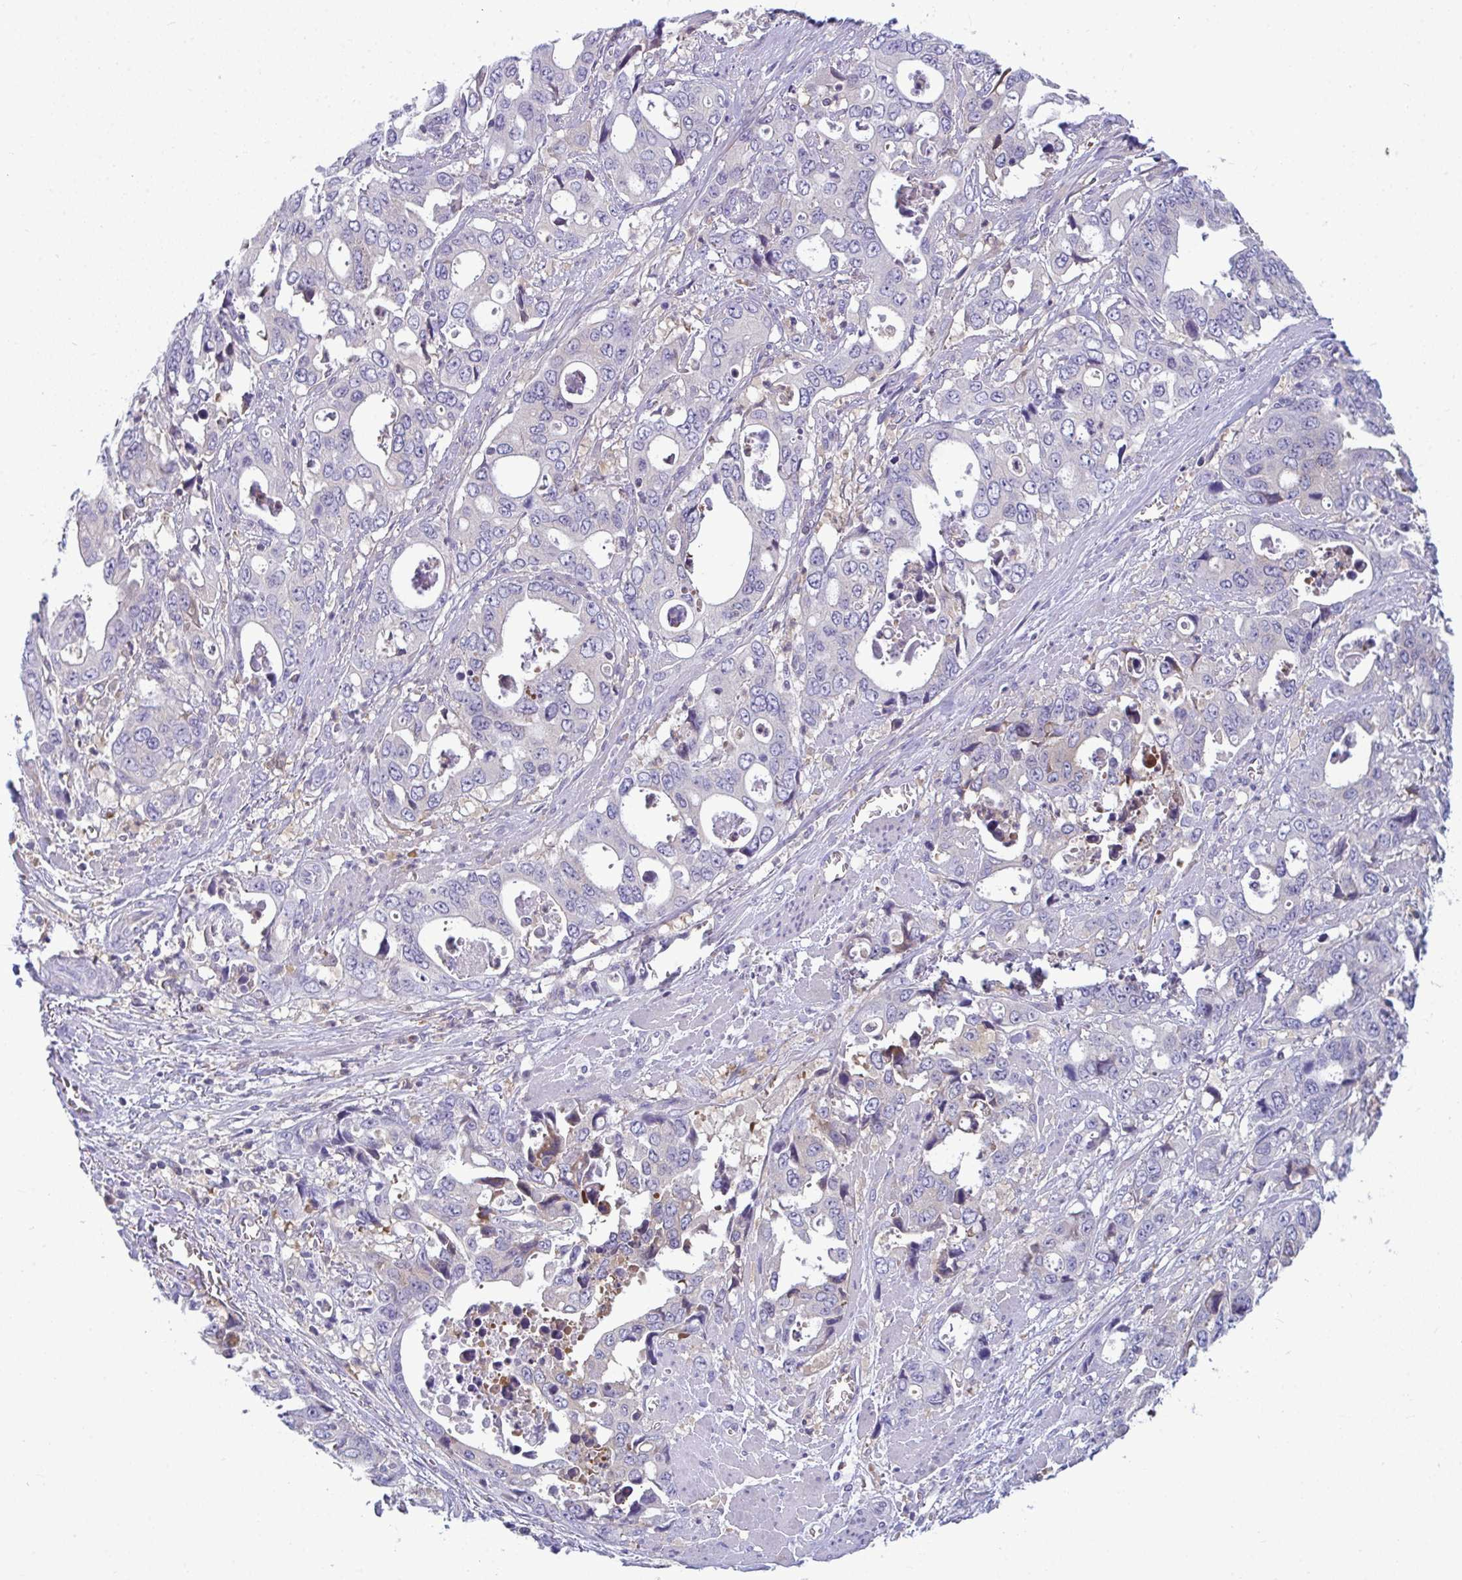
{"staining": {"intensity": "negative", "quantity": "none", "location": "none"}, "tissue": "stomach cancer", "cell_type": "Tumor cells", "image_type": "cancer", "snomed": [{"axis": "morphology", "description": "Adenocarcinoma, NOS"}, {"axis": "topography", "description": "Stomach, upper"}], "caption": "Tumor cells are negative for brown protein staining in stomach adenocarcinoma. (Brightfield microscopy of DAB (3,3'-diaminobenzidine) immunohistochemistry at high magnification).", "gene": "SLC30A6", "patient": {"sex": "male", "age": 74}}